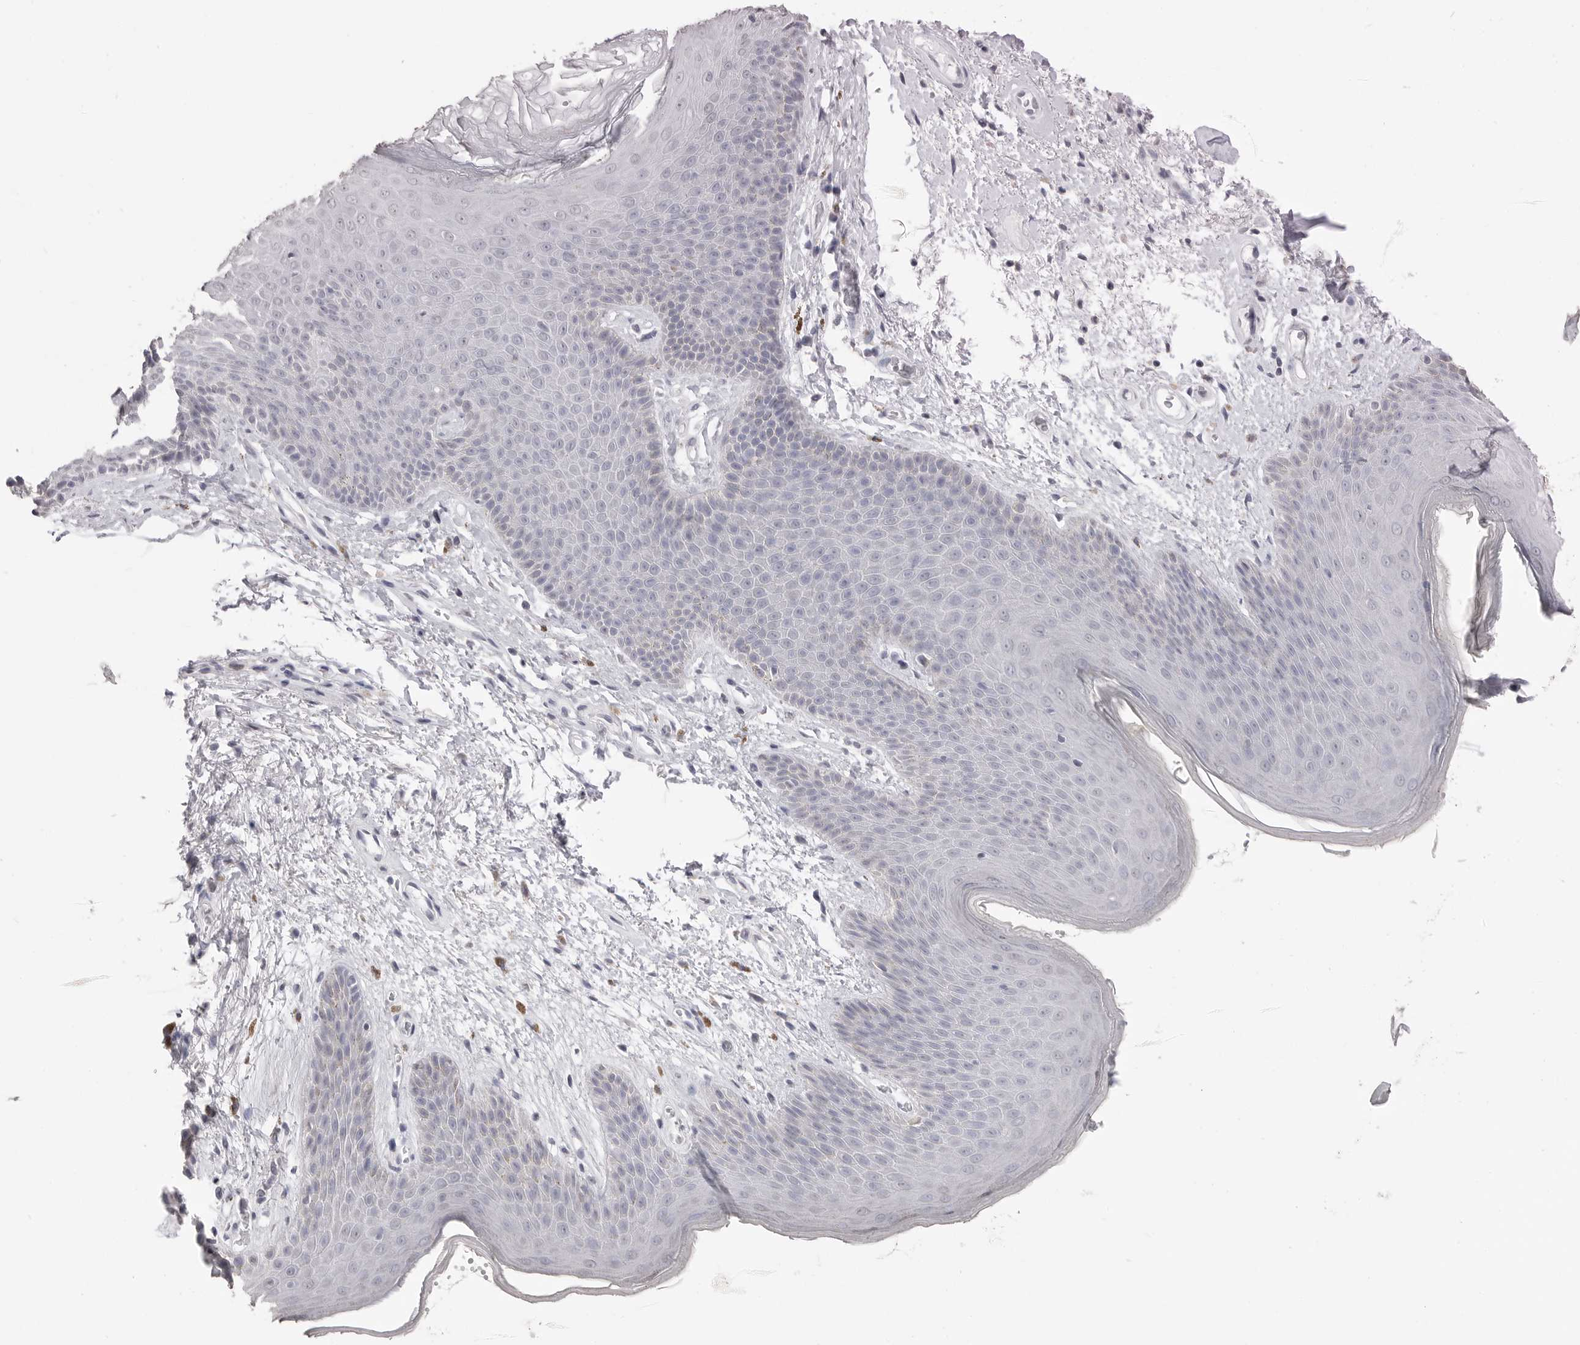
{"staining": {"intensity": "negative", "quantity": "none", "location": "none"}, "tissue": "skin", "cell_type": "Epidermal cells", "image_type": "normal", "snomed": [{"axis": "morphology", "description": "Normal tissue, NOS"}, {"axis": "topography", "description": "Anal"}], "caption": "Immunohistochemistry image of unremarkable skin: skin stained with DAB (3,3'-diaminobenzidine) shows no significant protein staining in epidermal cells. (Brightfield microscopy of DAB (3,3'-diaminobenzidine) immunohistochemistry at high magnification).", "gene": "ICAM5", "patient": {"sex": "male", "age": 74}}